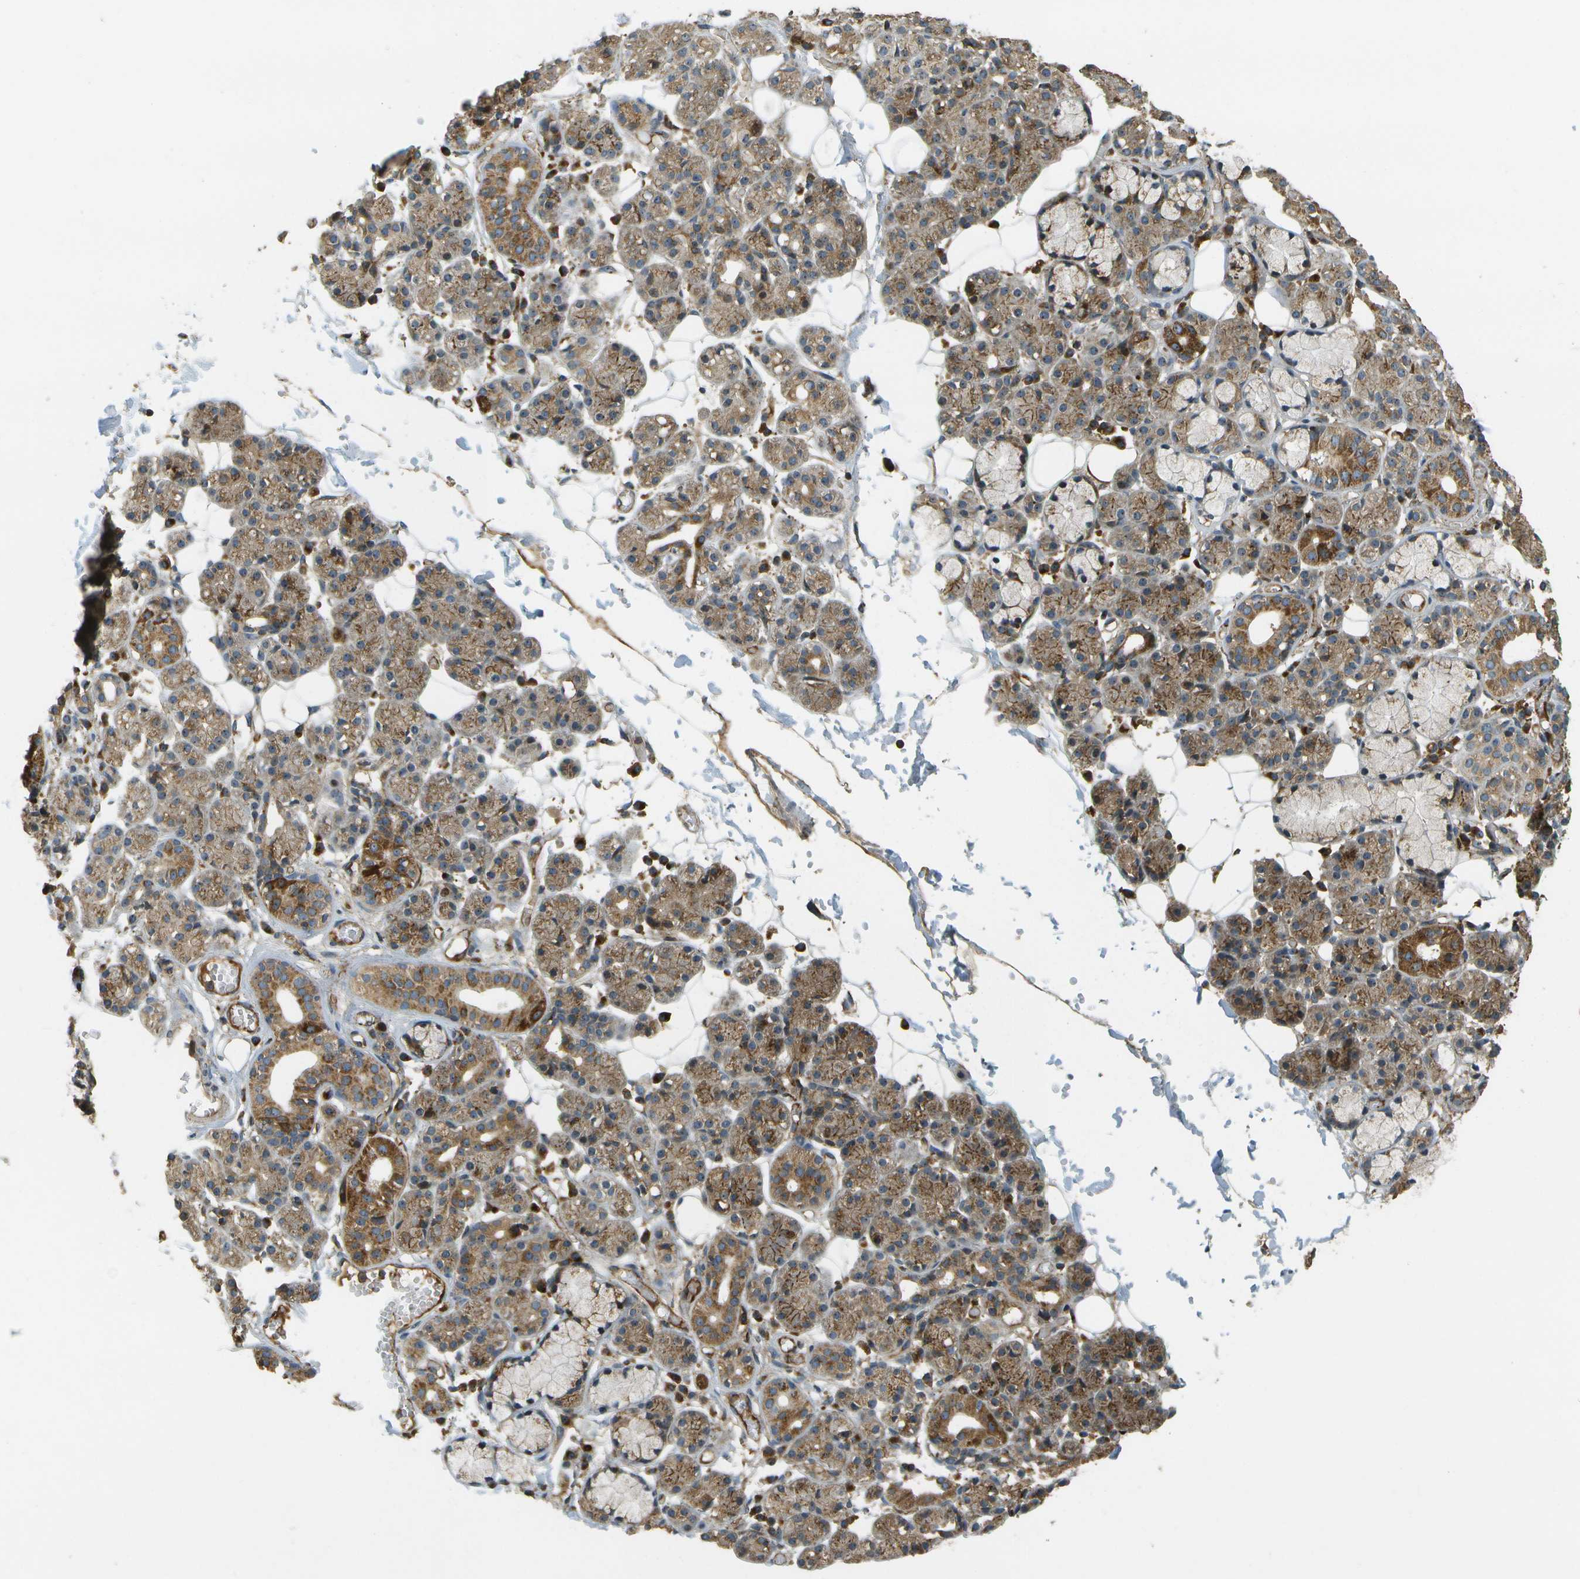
{"staining": {"intensity": "moderate", "quantity": ">75%", "location": "cytoplasmic/membranous"}, "tissue": "salivary gland", "cell_type": "Glandular cells", "image_type": "normal", "snomed": [{"axis": "morphology", "description": "Normal tissue, NOS"}, {"axis": "topography", "description": "Salivary gland"}], "caption": "Glandular cells exhibit medium levels of moderate cytoplasmic/membranous positivity in approximately >75% of cells in unremarkable salivary gland. The protein is stained brown, and the nuclei are stained in blue (DAB IHC with brightfield microscopy, high magnification).", "gene": "LRP12", "patient": {"sex": "male", "age": 63}}